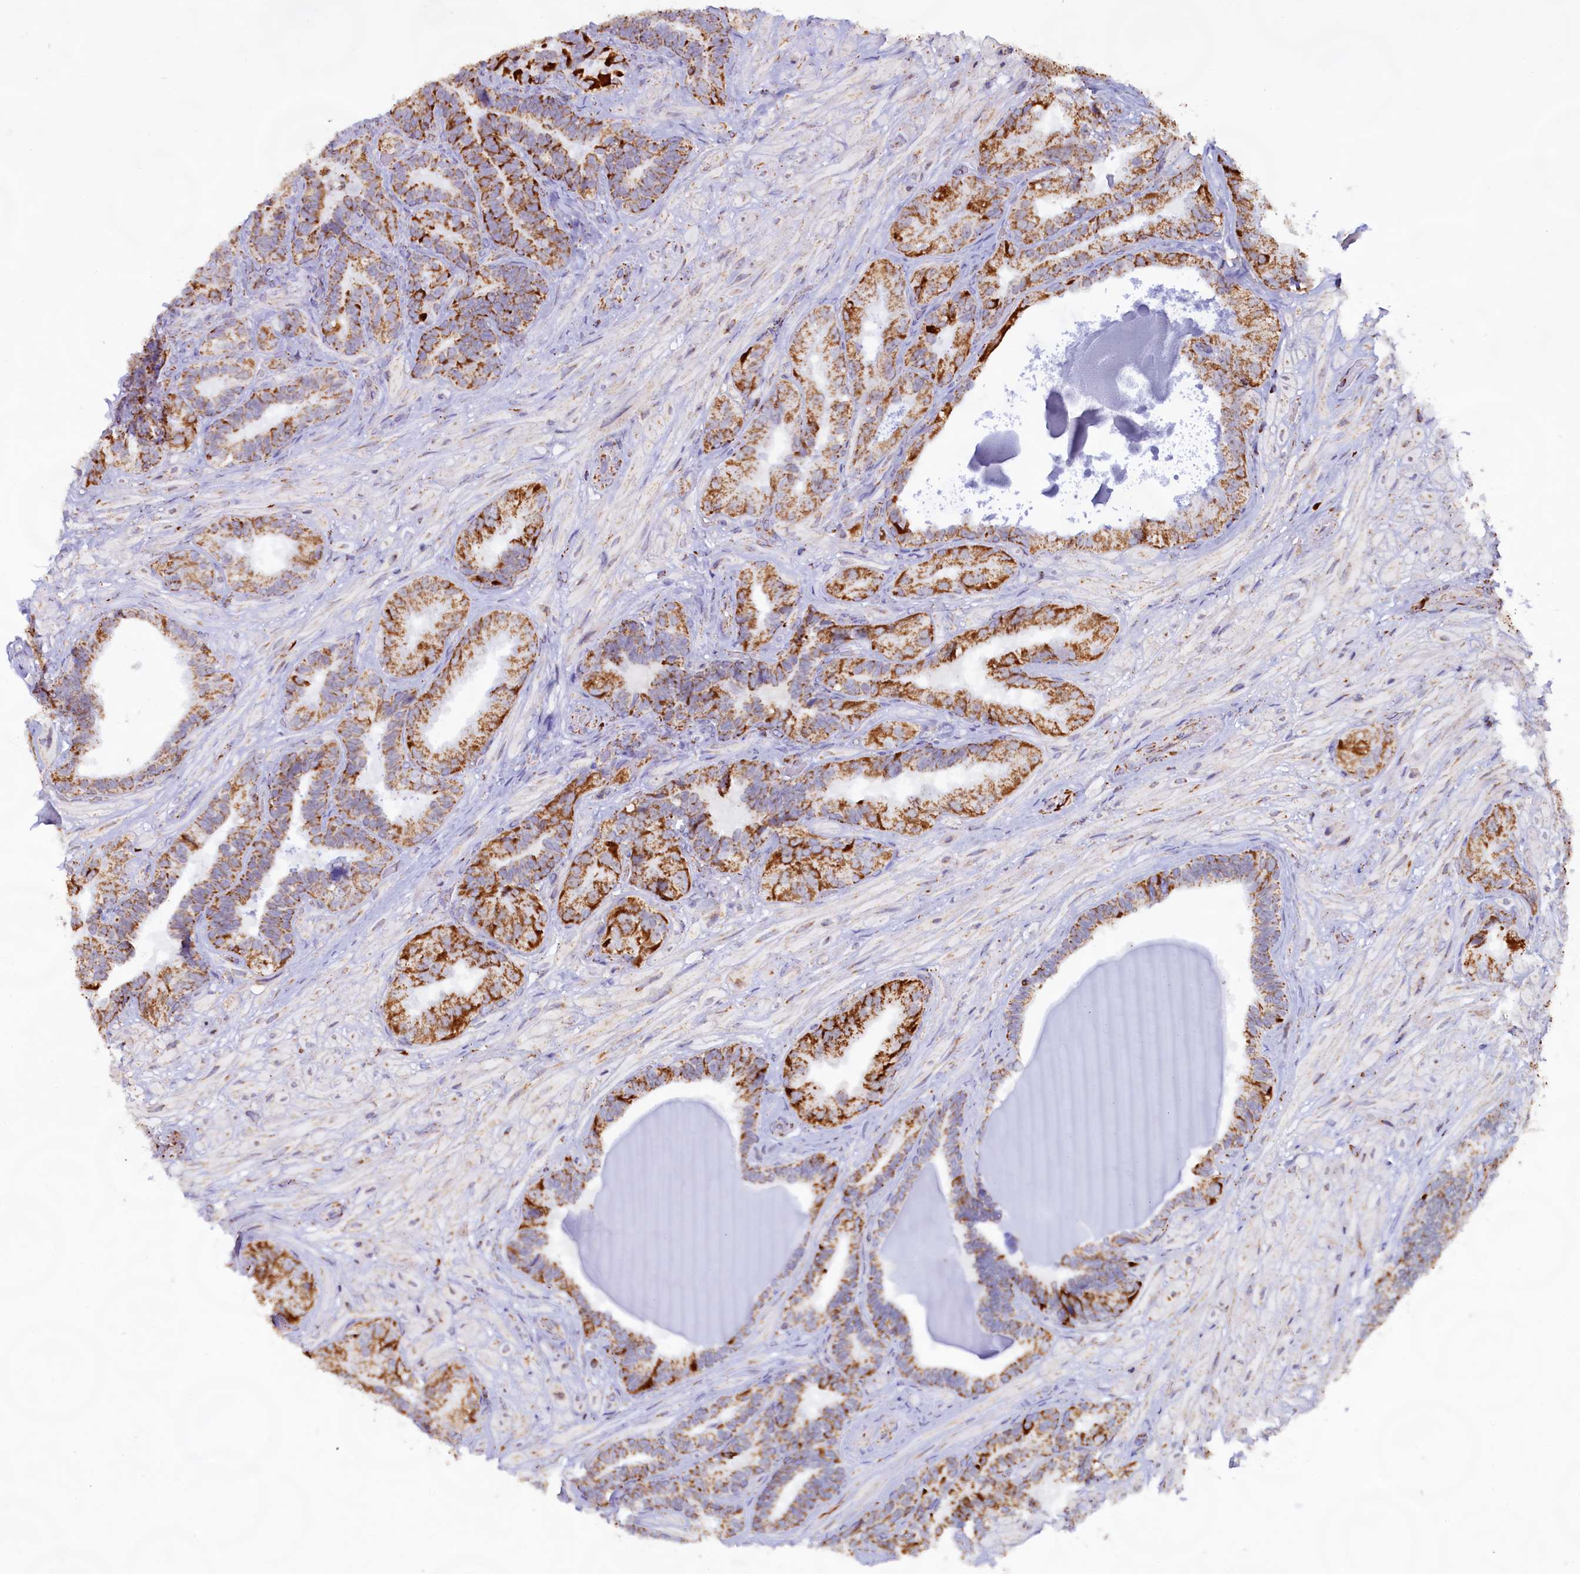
{"staining": {"intensity": "strong", "quantity": ">75%", "location": "cytoplasmic/membranous"}, "tissue": "seminal vesicle", "cell_type": "Glandular cells", "image_type": "normal", "snomed": [{"axis": "morphology", "description": "Normal tissue, NOS"}, {"axis": "topography", "description": "Prostate and seminal vesicle, NOS"}, {"axis": "topography", "description": "Prostate"}, {"axis": "topography", "description": "Seminal veicle"}], "caption": "This micrograph exhibits immunohistochemistry staining of normal human seminal vesicle, with high strong cytoplasmic/membranous expression in approximately >75% of glandular cells.", "gene": "C1D", "patient": {"sex": "male", "age": 67}}